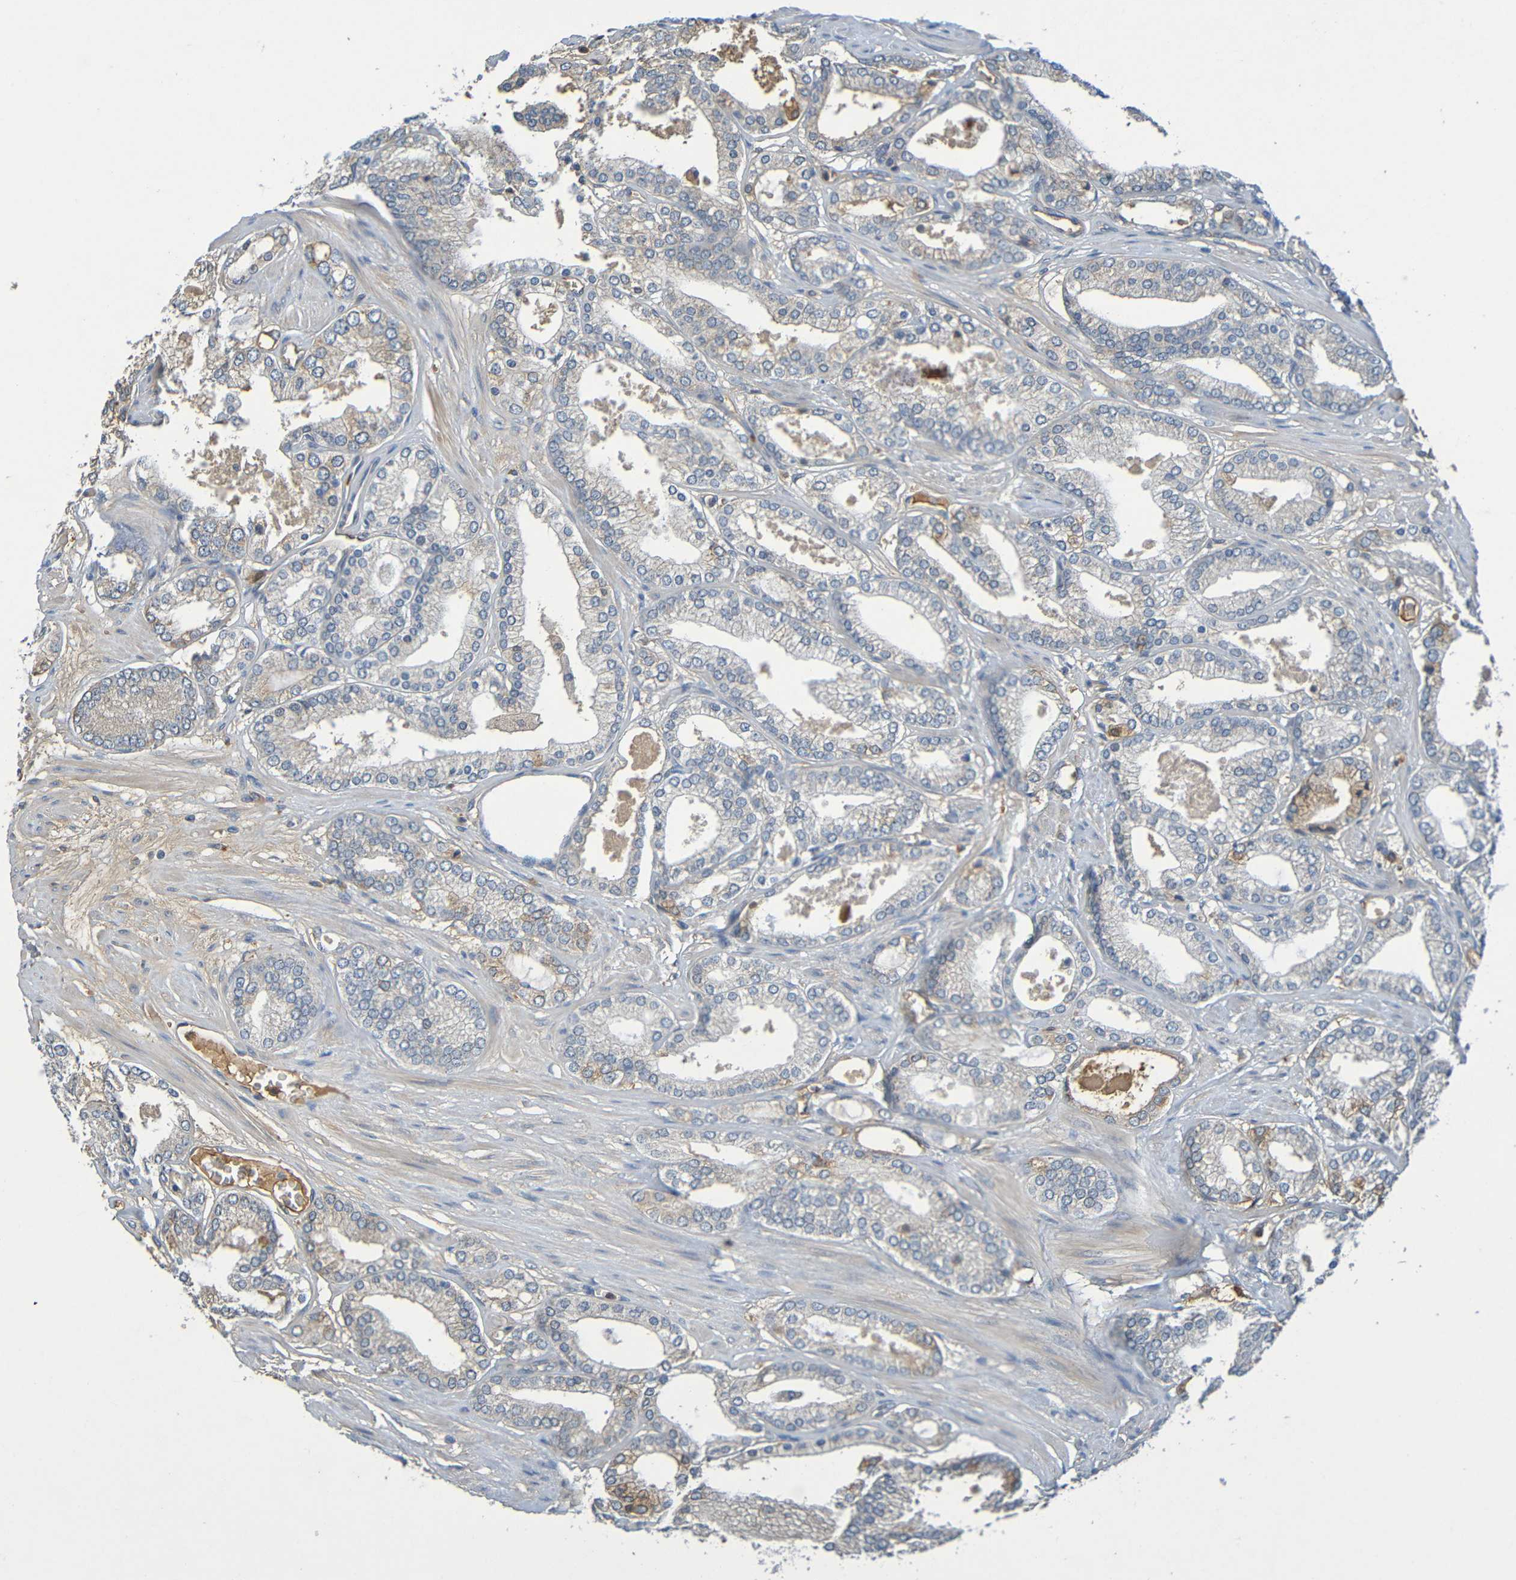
{"staining": {"intensity": "weak", "quantity": "<25%", "location": "cytoplasmic/membranous"}, "tissue": "prostate cancer", "cell_type": "Tumor cells", "image_type": "cancer", "snomed": [{"axis": "morphology", "description": "Adenocarcinoma, High grade"}, {"axis": "topography", "description": "Prostate"}], "caption": "Tumor cells are negative for brown protein staining in prostate cancer (high-grade adenocarcinoma).", "gene": "C1QA", "patient": {"sex": "male", "age": 61}}